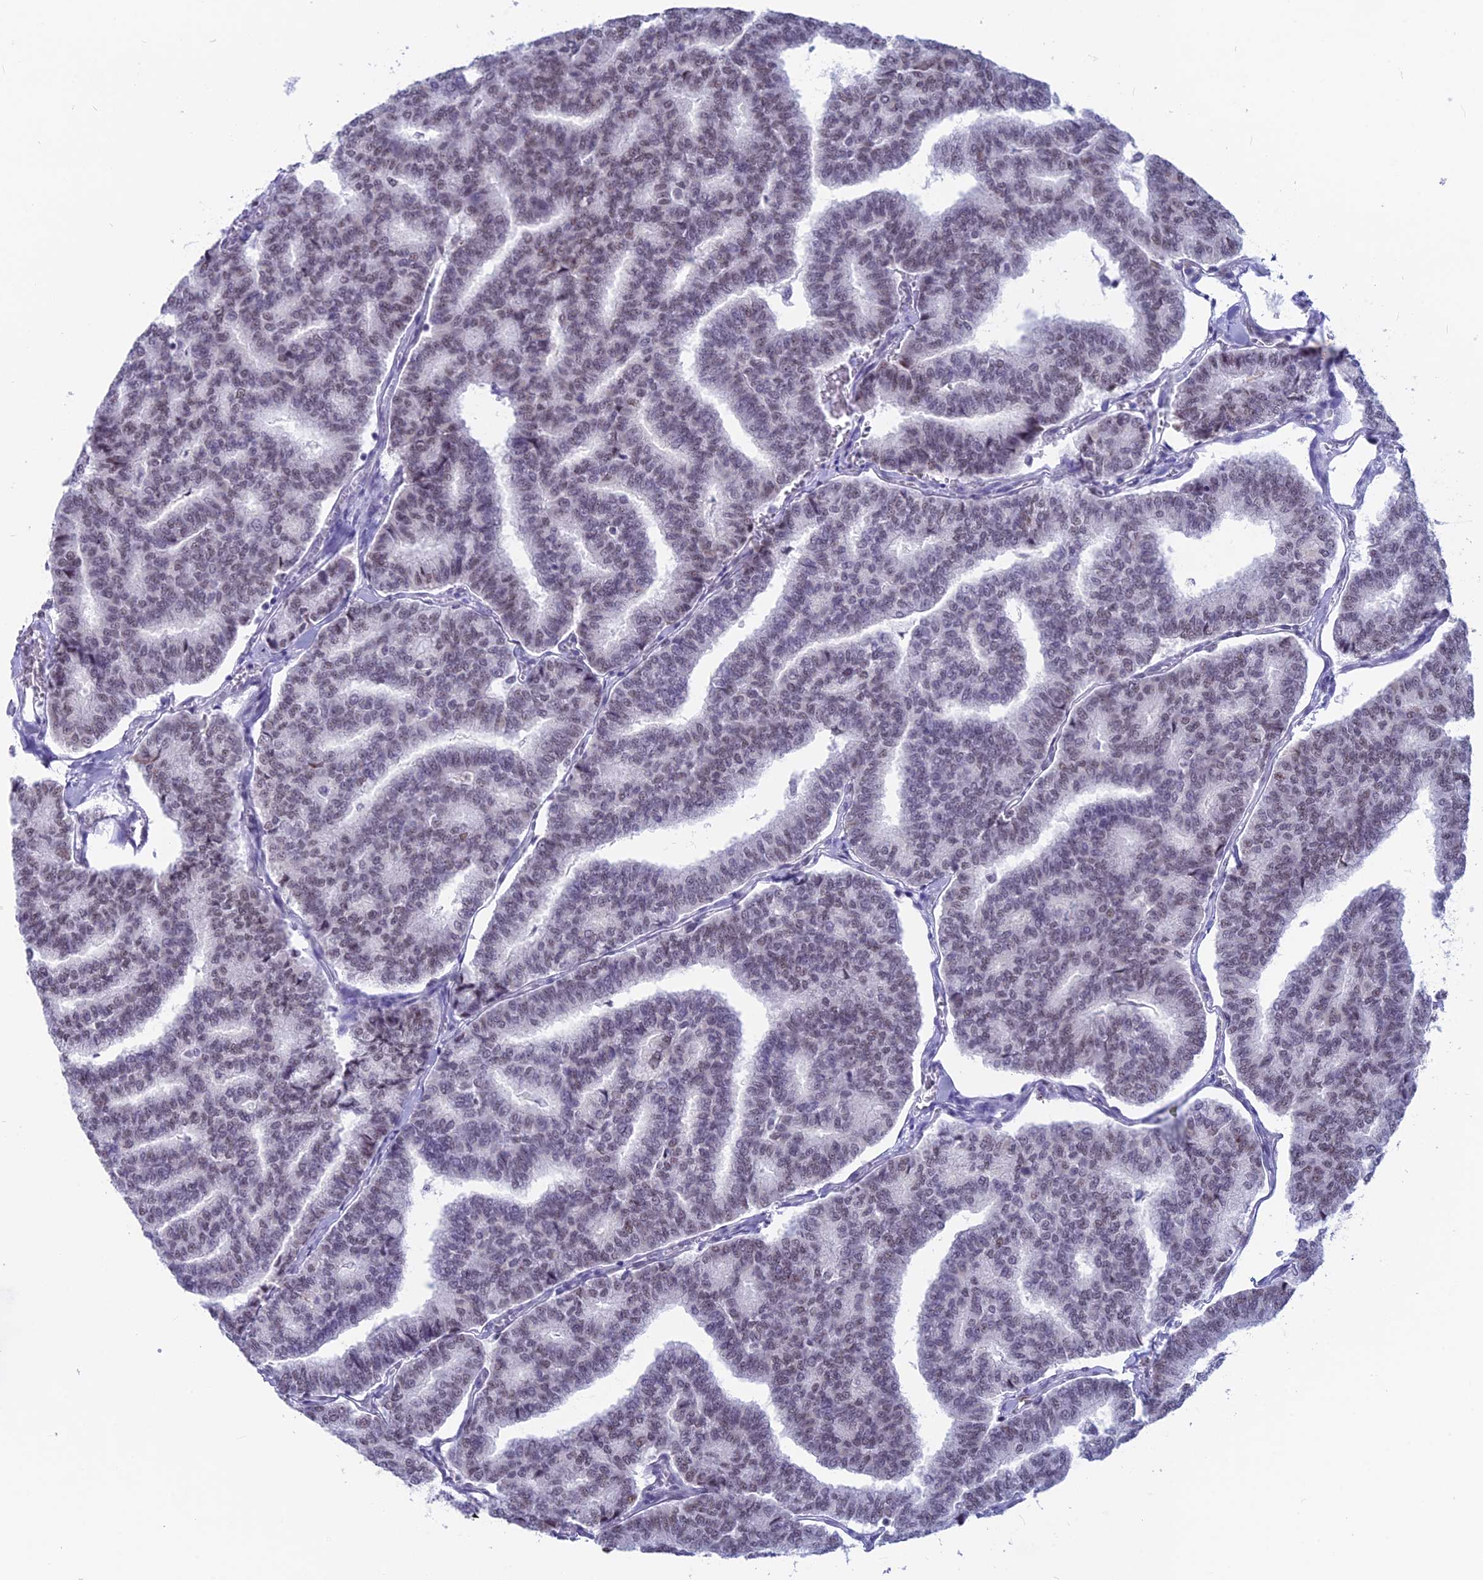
{"staining": {"intensity": "weak", "quantity": "25%-75%", "location": "nuclear"}, "tissue": "thyroid cancer", "cell_type": "Tumor cells", "image_type": "cancer", "snomed": [{"axis": "morphology", "description": "Papillary adenocarcinoma, NOS"}, {"axis": "topography", "description": "Thyroid gland"}], "caption": "A low amount of weak nuclear expression is present in about 25%-75% of tumor cells in papillary adenocarcinoma (thyroid) tissue.", "gene": "SRSF5", "patient": {"sex": "female", "age": 35}}